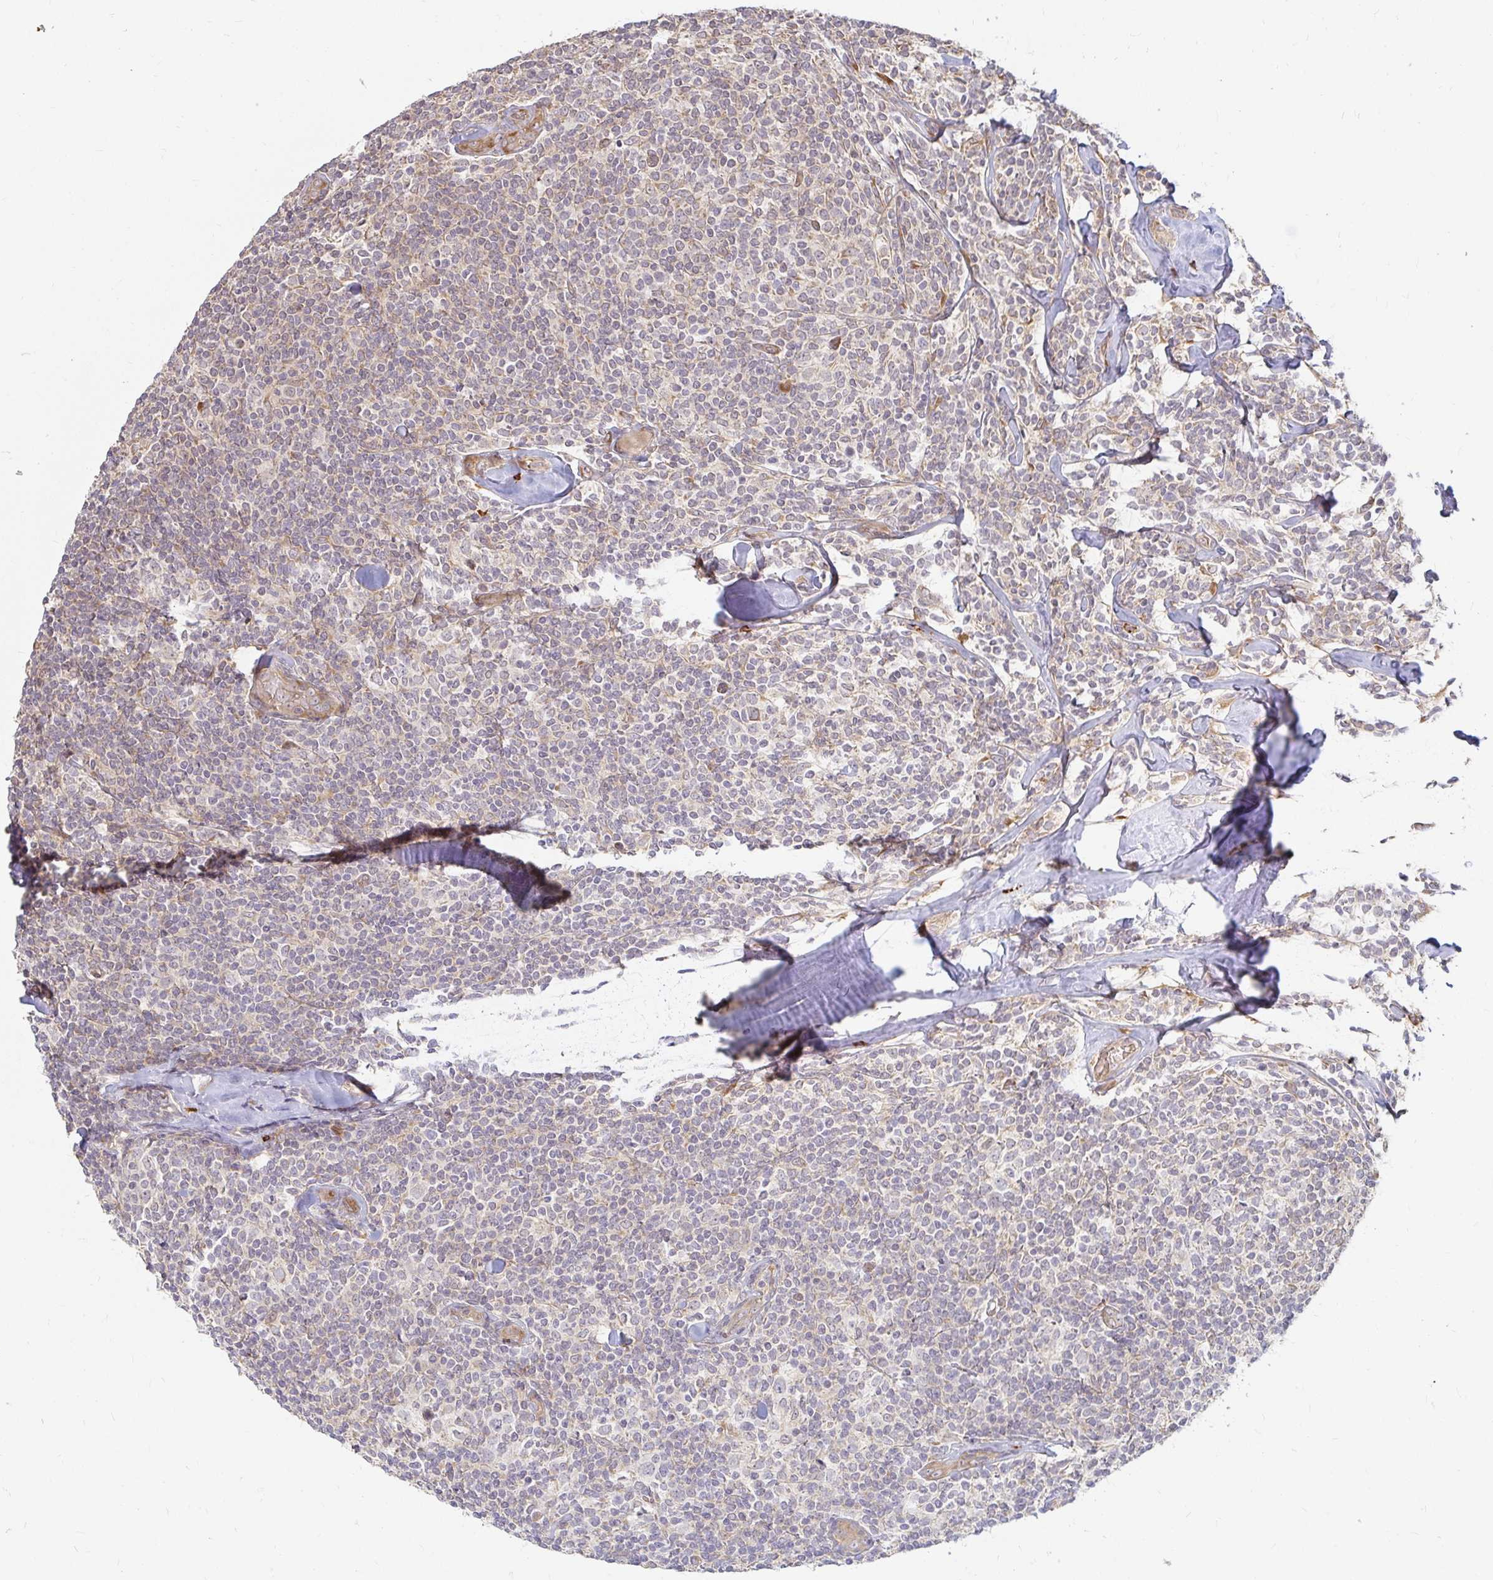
{"staining": {"intensity": "weak", "quantity": "<25%", "location": "cytoplasmic/membranous"}, "tissue": "lymphoma", "cell_type": "Tumor cells", "image_type": "cancer", "snomed": [{"axis": "morphology", "description": "Malignant lymphoma, non-Hodgkin's type, Low grade"}, {"axis": "topography", "description": "Lymph node"}], "caption": "Protein analysis of malignant lymphoma, non-Hodgkin's type (low-grade) shows no significant positivity in tumor cells.", "gene": "CAST", "patient": {"sex": "female", "age": 56}}